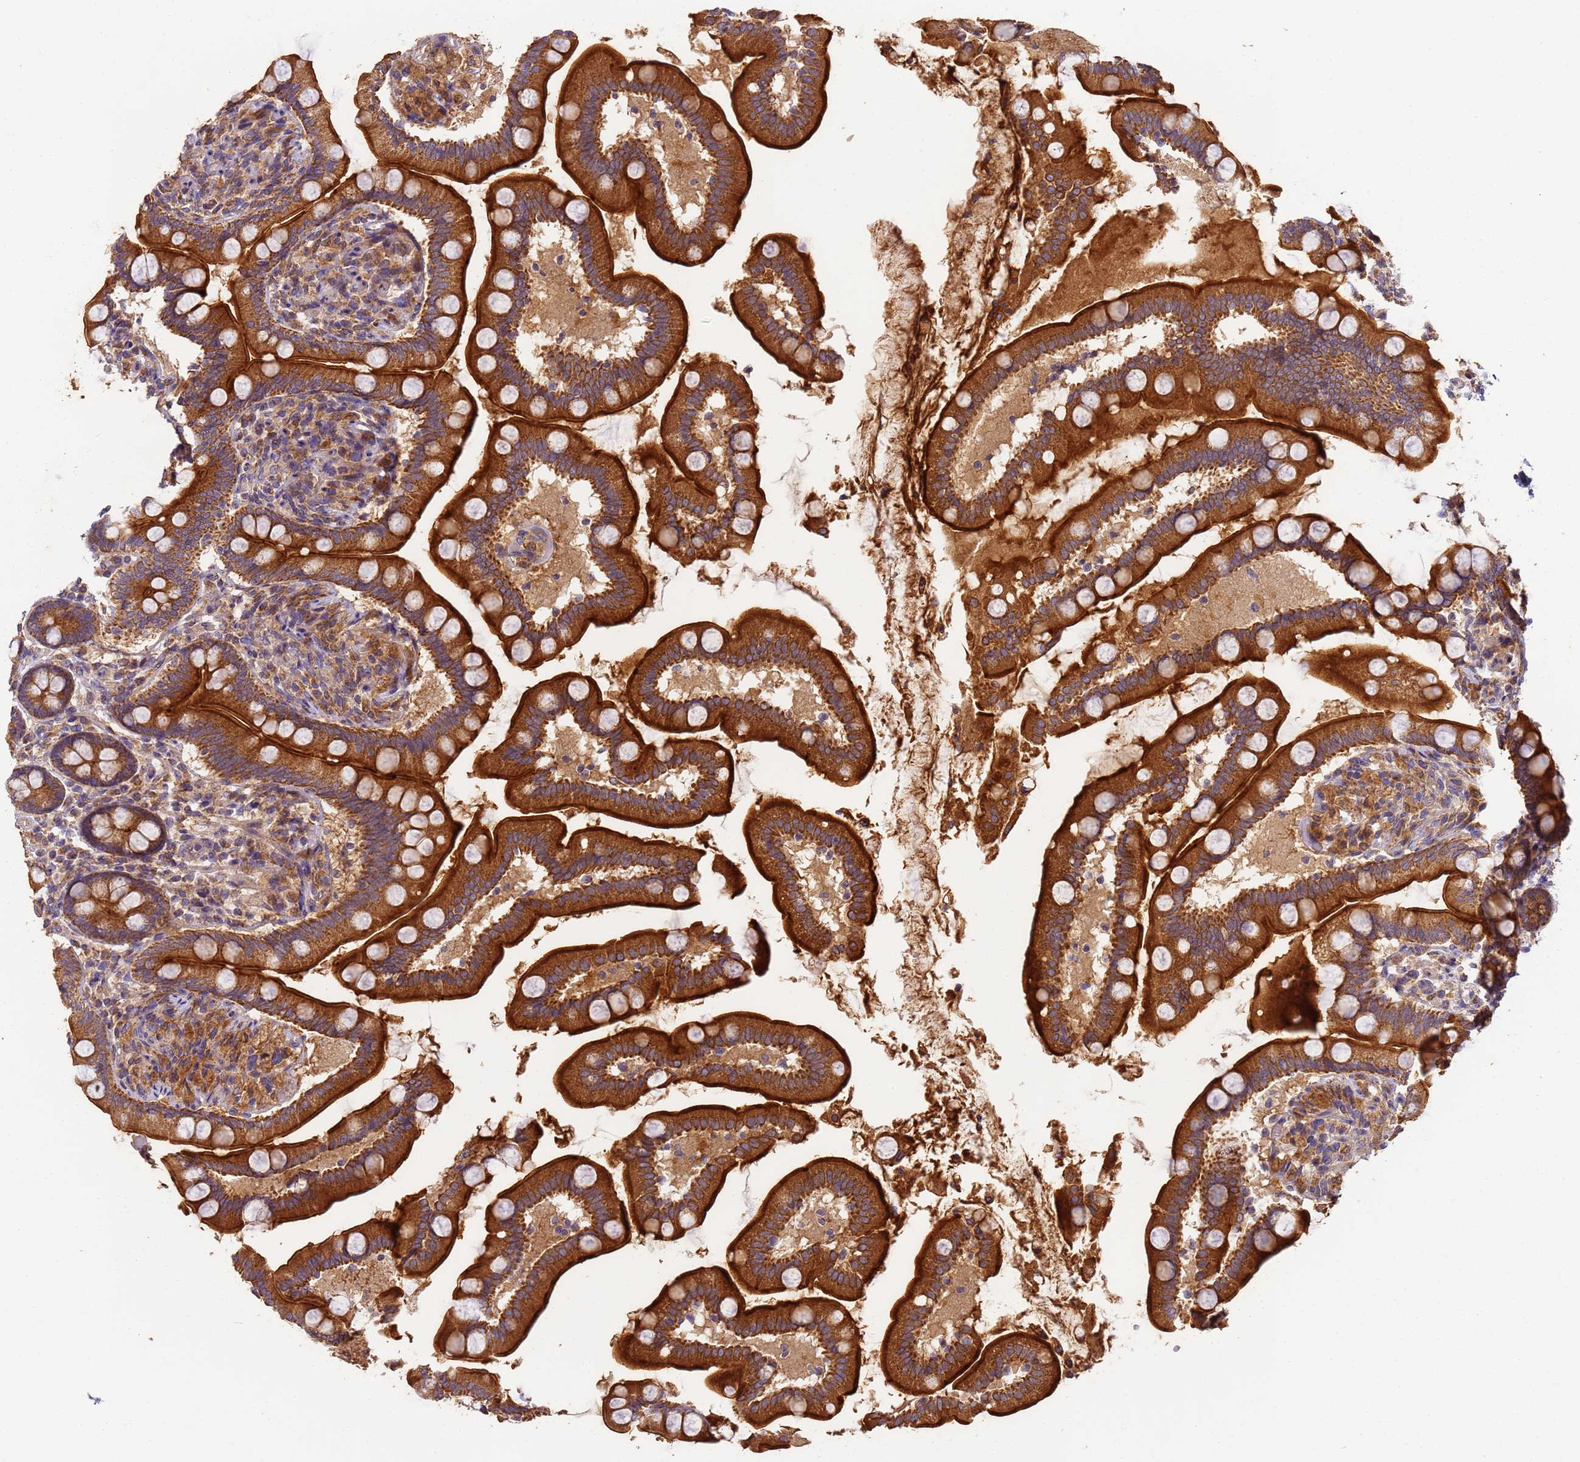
{"staining": {"intensity": "strong", "quantity": ">75%", "location": "cytoplasmic/membranous"}, "tissue": "small intestine", "cell_type": "Glandular cells", "image_type": "normal", "snomed": [{"axis": "morphology", "description": "Normal tissue, NOS"}, {"axis": "topography", "description": "Small intestine"}], "caption": "The immunohistochemical stain highlights strong cytoplasmic/membranous positivity in glandular cells of unremarkable small intestine.", "gene": "TIGAR", "patient": {"sex": "female", "age": 64}}